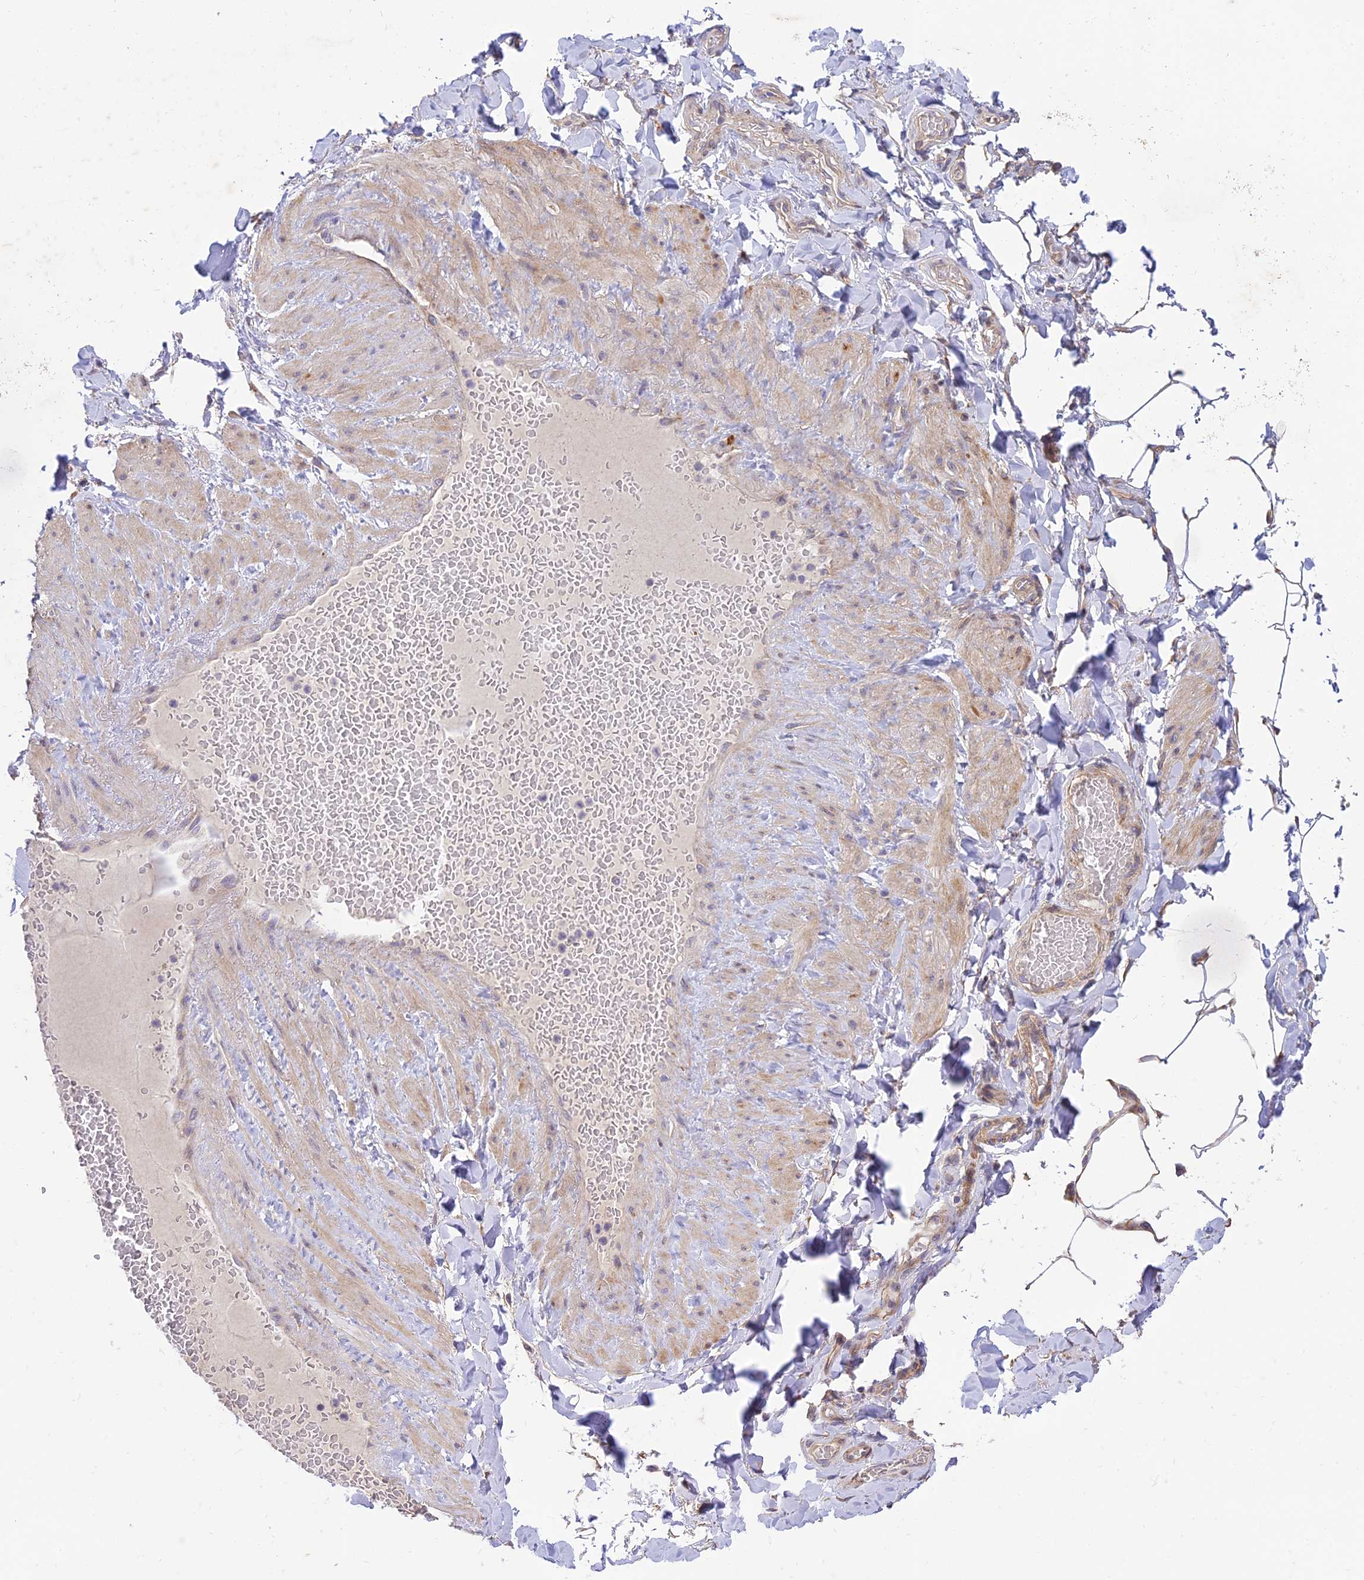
{"staining": {"intensity": "negative", "quantity": "none", "location": "none"}, "tissue": "adipose tissue", "cell_type": "Adipocytes", "image_type": "normal", "snomed": [{"axis": "morphology", "description": "Normal tissue, NOS"}, {"axis": "topography", "description": "Soft tissue"}, {"axis": "topography", "description": "Vascular tissue"}], "caption": "This is an immunohistochemistry histopathology image of unremarkable human adipose tissue. There is no positivity in adipocytes.", "gene": "ARL8A", "patient": {"sex": "male", "age": 54}}